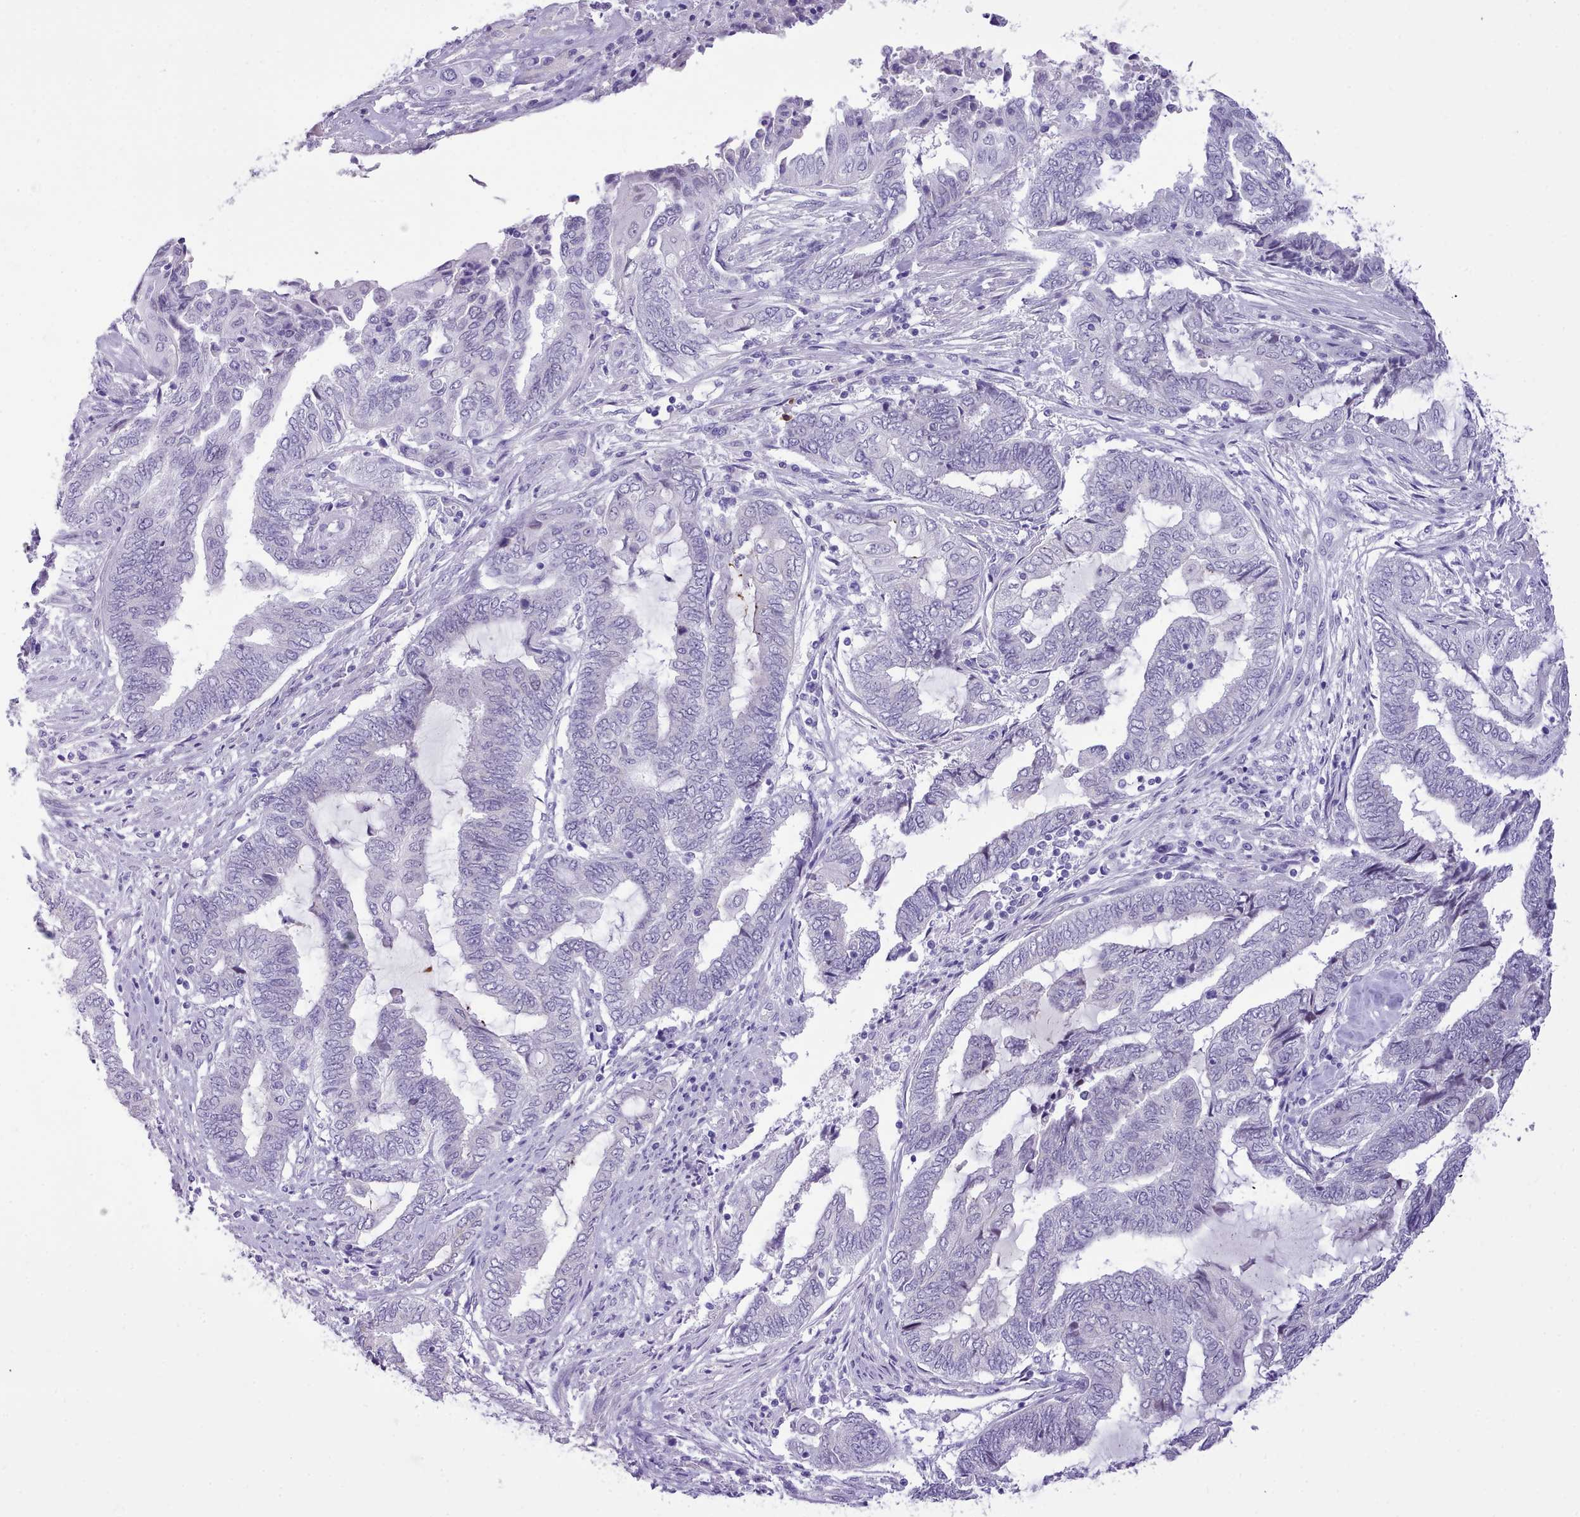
{"staining": {"intensity": "negative", "quantity": "none", "location": "none"}, "tissue": "endometrial cancer", "cell_type": "Tumor cells", "image_type": "cancer", "snomed": [{"axis": "morphology", "description": "Adenocarcinoma, NOS"}, {"axis": "topography", "description": "Uterus"}, {"axis": "topography", "description": "Endometrium"}], "caption": "Human endometrial cancer stained for a protein using IHC reveals no staining in tumor cells.", "gene": "LRRC37A", "patient": {"sex": "female", "age": 70}}